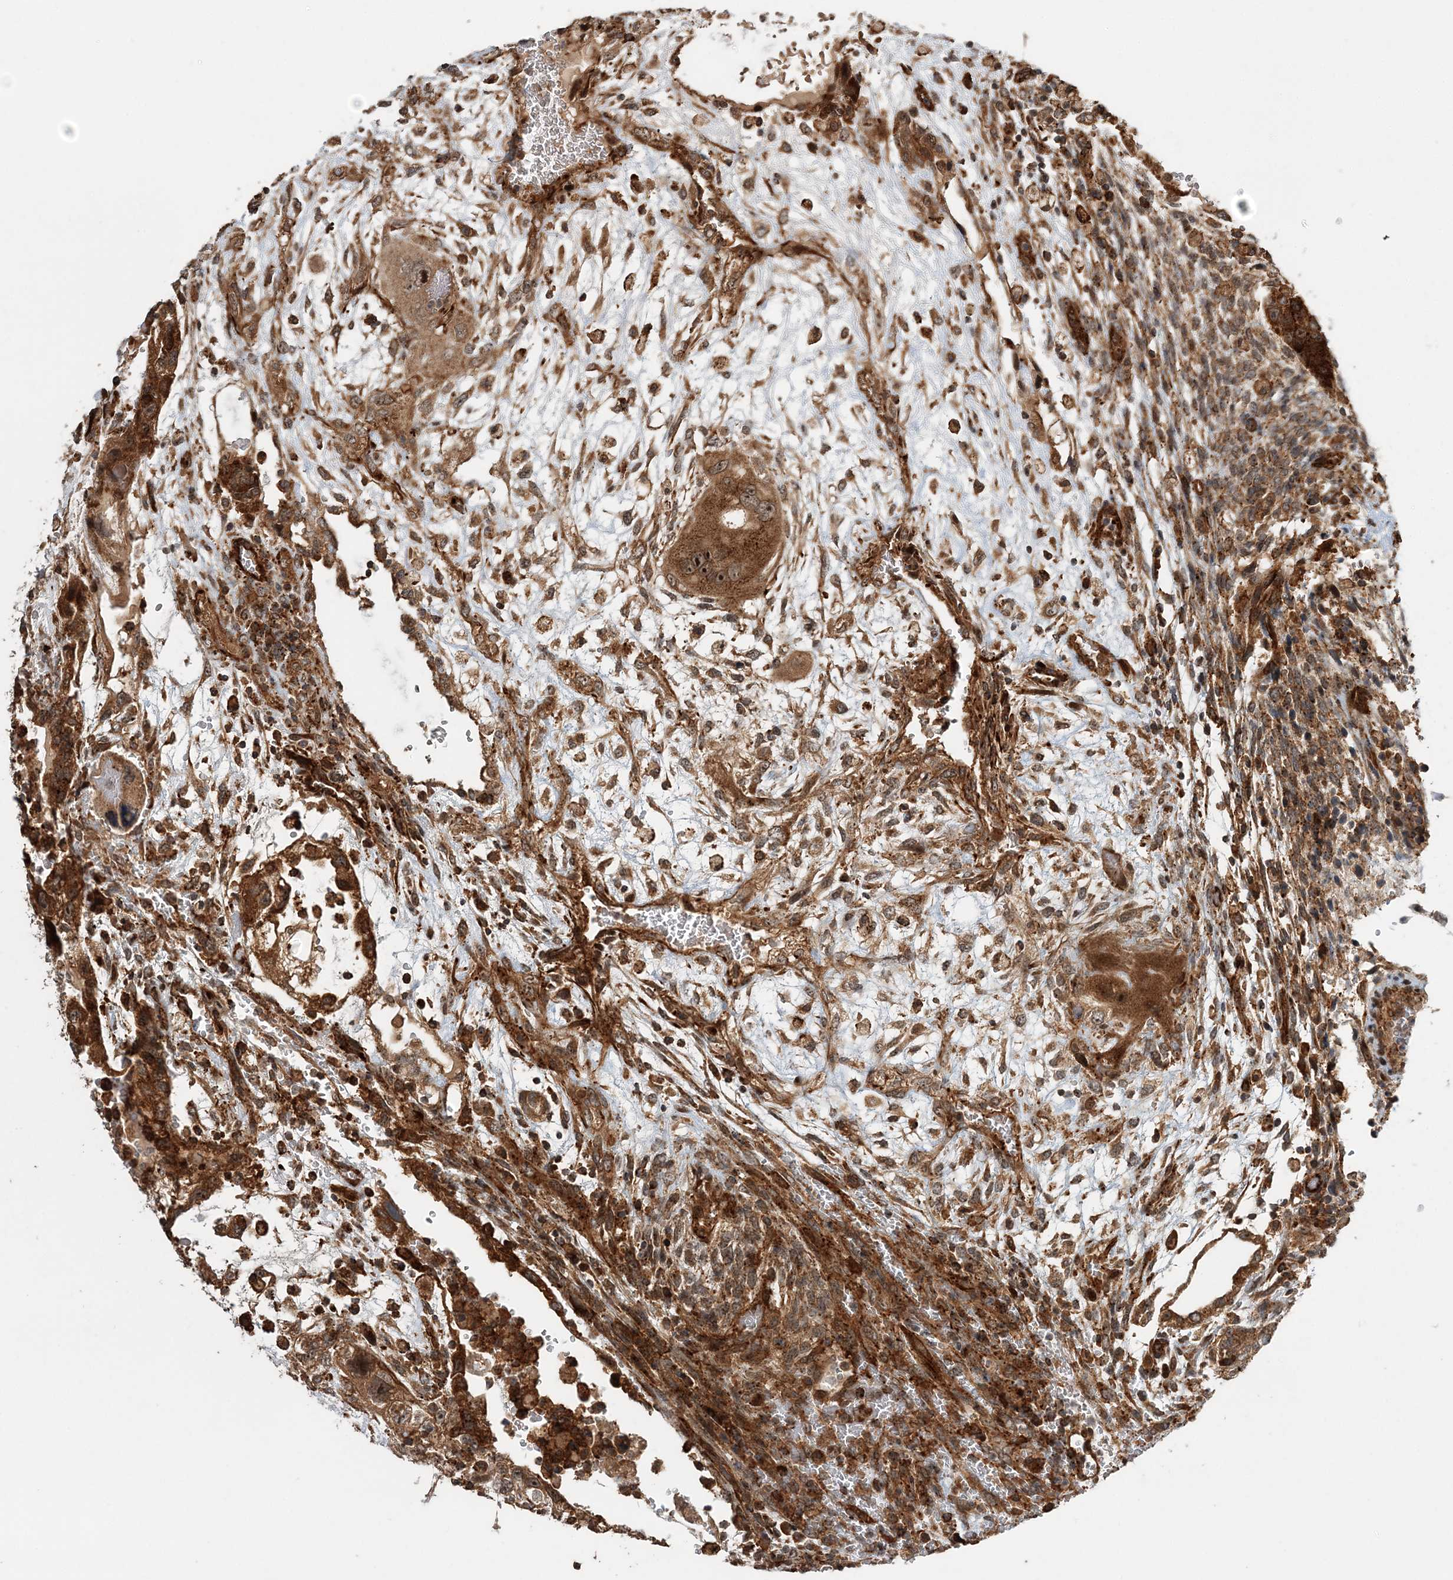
{"staining": {"intensity": "strong", "quantity": ">75%", "location": "cytoplasmic/membranous,nuclear"}, "tissue": "testis cancer", "cell_type": "Tumor cells", "image_type": "cancer", "snomed": [{"axis": "morphology", "description": "Carcinoma, Embryonal, NOS"}, {"axis": "topography", "description": "Testis"}], "caption": "The image exhibits staining of testis cancer, revealing strong cytoplasmic/membranous and nuclear protein staining (brown color) within tumor cells.", "gene": "UBTD2", "patient": {"sex": "male", "age": 36}}